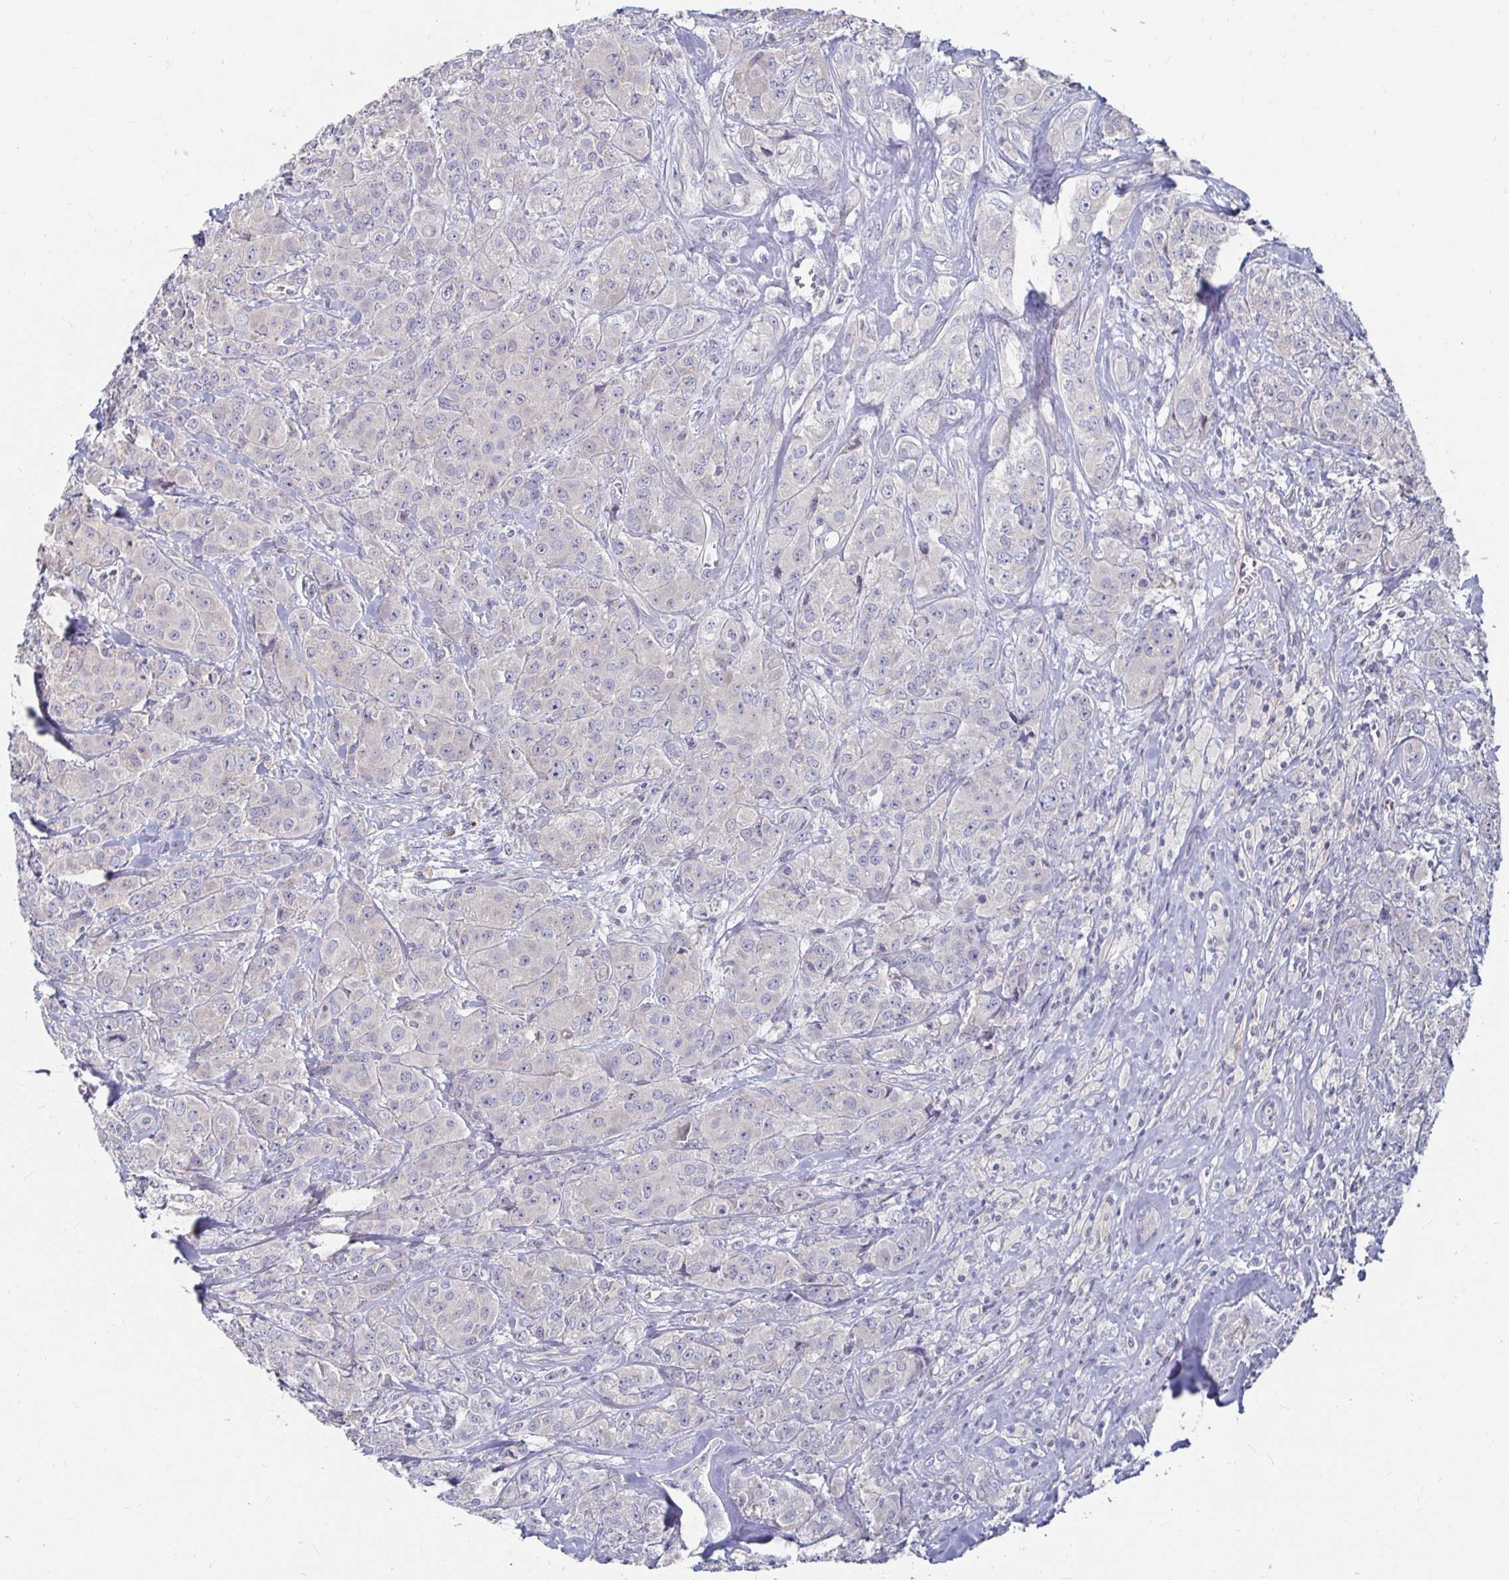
{"staining": {"intensity": "negative", "quantity": "none", "location": "none"}, "tissue": "breast cancer", "cell_type": "Tumor cells", "image_type": "cancer", "snomed": [{"axis": "morphology", "description": "Normal tissue, NOS"}, {"axis": "morphology", "description": "Duct carcinoma"}, {"axis": "topography", "description": "Breast"}], "caption": "This is a photomicrograph of IHC staining of breast cancer (invasive ductal carcinoma), which shows no positivity in tumor cells.", "gene": "RNF144B", "patient": {"sex": "female", "age": 43}}